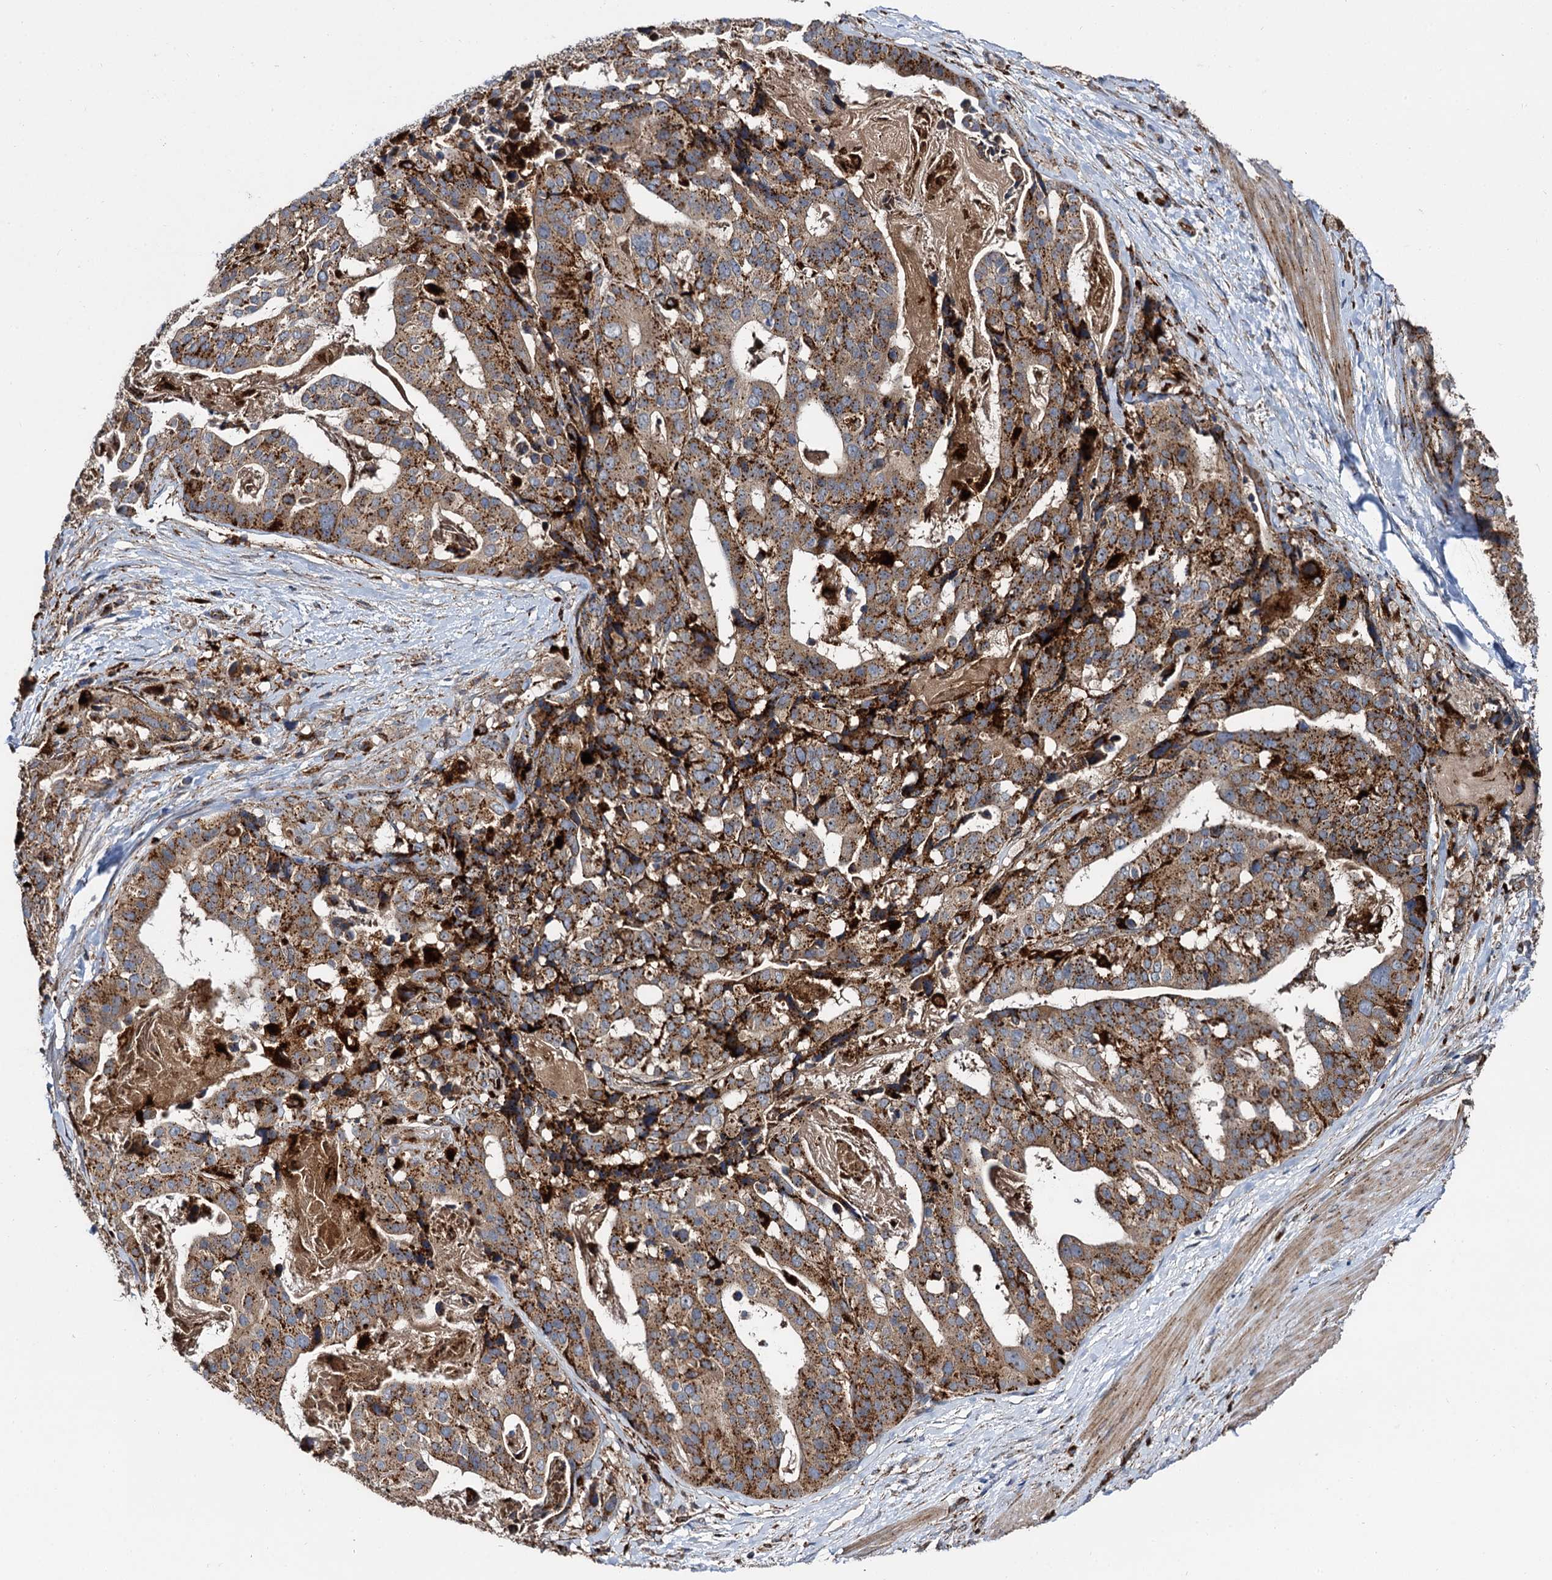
{"staining": {"intensity": "strong", "quantity": ">75%", "location": "cytoplasmic/membranous"}, "tissue": "stomach cancer", "cell_type": "Tumor cells", "image_type": "cancer", "snomed": [{"axis": "morphology", "description": "Adenocarcinoma, NOS"}, {"axis": "topography", "description": "Stomach"}], "caption": "Immunohistochemistry (IHC) (DAB) staining of human stomach cancer (adenocarcinoma) shows strong cytoplasmic/membranous protein positivity in about >75% of tumor cells. (IHC, brightfield microscopy, high magnification).", "gene": "GBA1", "patient": {"sex": "male", "age": 48}}